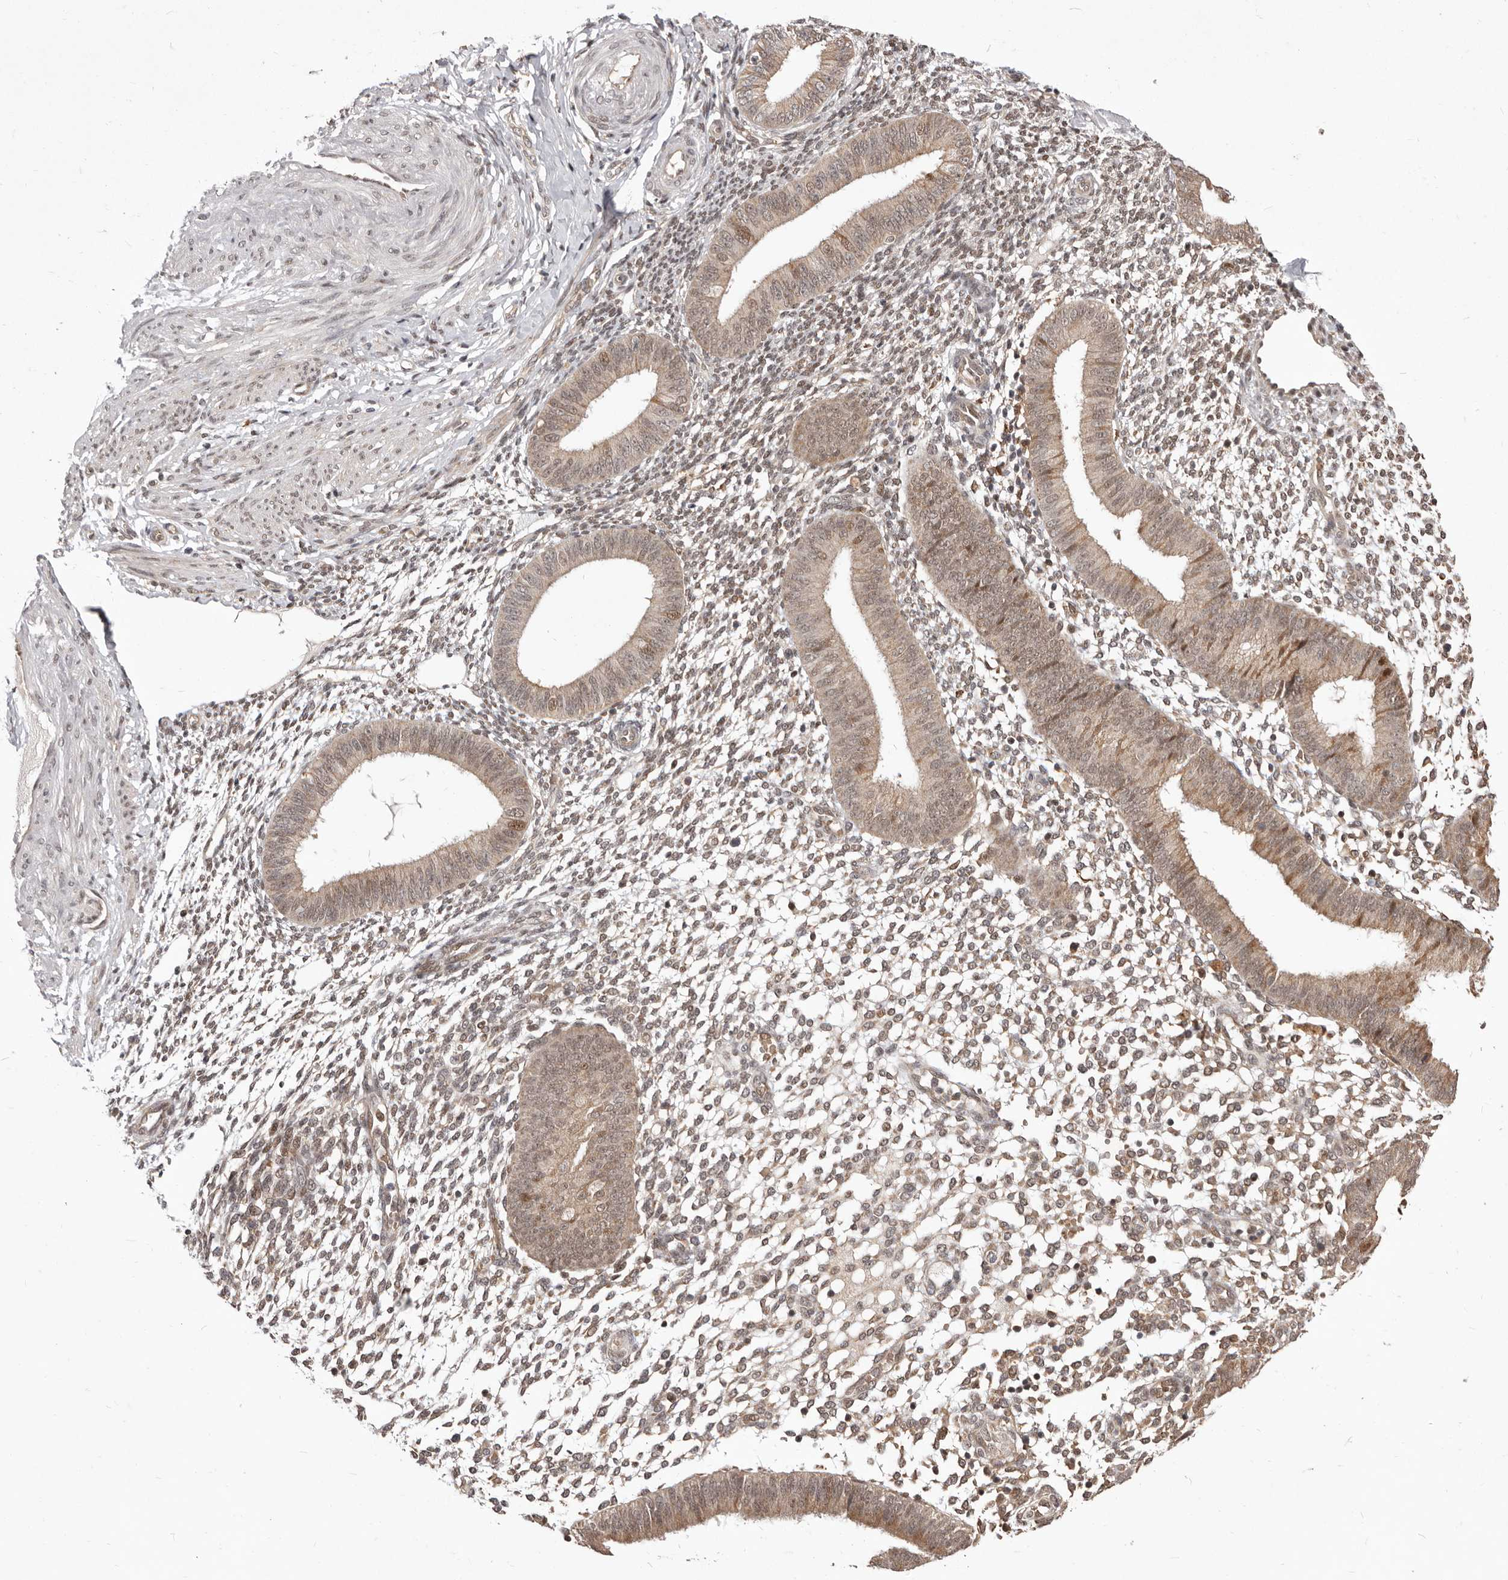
{"staining": {"intensity": "weak", "quantity": ">75%", "location": "cytoplasmic/membranous,nuclear"}, "tissue": "endometrium", "cell_type": "Cells in endometrial stroma", "image_type": "normal", "snomed": [{"axis": "morphology", "description": "Normal tissue, NOS"}, {"axis": "topography", "description": "Uterus"}, {"axis": "topography", "description": "Endometrium"}], "caption": "DAB immunohistochemical staining of unremarkable human endometrium displays weak cytoplasmic/membranous,nuclear protein positivity in approximately >75% of cells in endometrial stroma.", "gene": "NCOA3", "patient": {"sex": "female", "age": 48}}